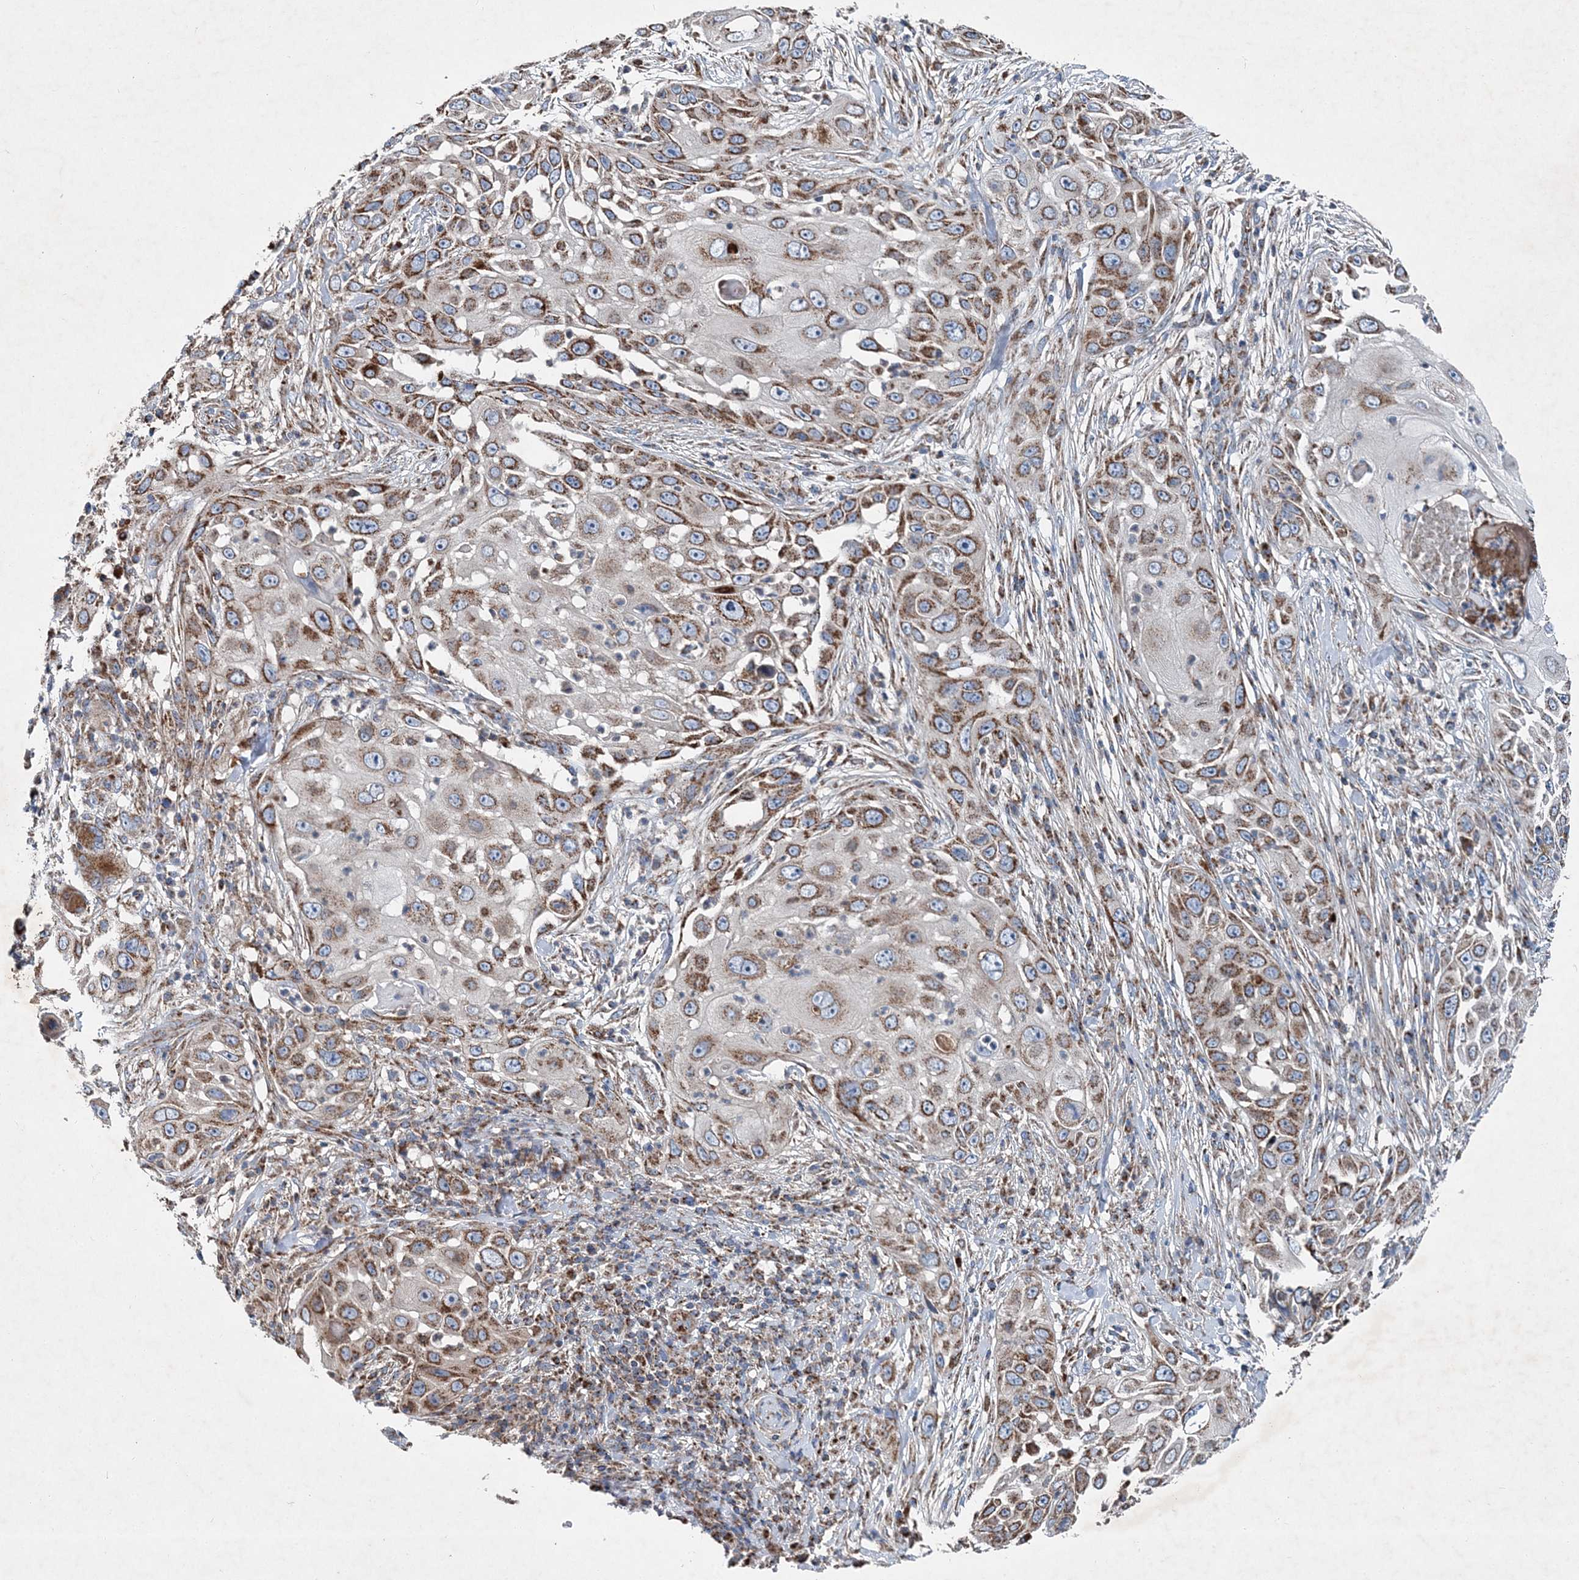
{"staining": {"intensity": "moderate", "quantity": ">75%", "location": "cytoplasmic/membranous"}, "tissue": "skin cancer", "cell_type": "Tumor cells", "image_type": "cancer", "snomed": [{"axis": "morphology", "description": "Squamous cell carcinoma, NOS"}, {"axis": "topography", "description": "Skin"}], "caption": "The photomicrograph reveals immunohistochemical staining of skin squamous cell carcinoma. There is moderate cytoplasmic/membranous expression is identified in approximately >75% of tumor cells.", "gene": "SPAG16", "patient": {"sex": "female", "age": 44}}